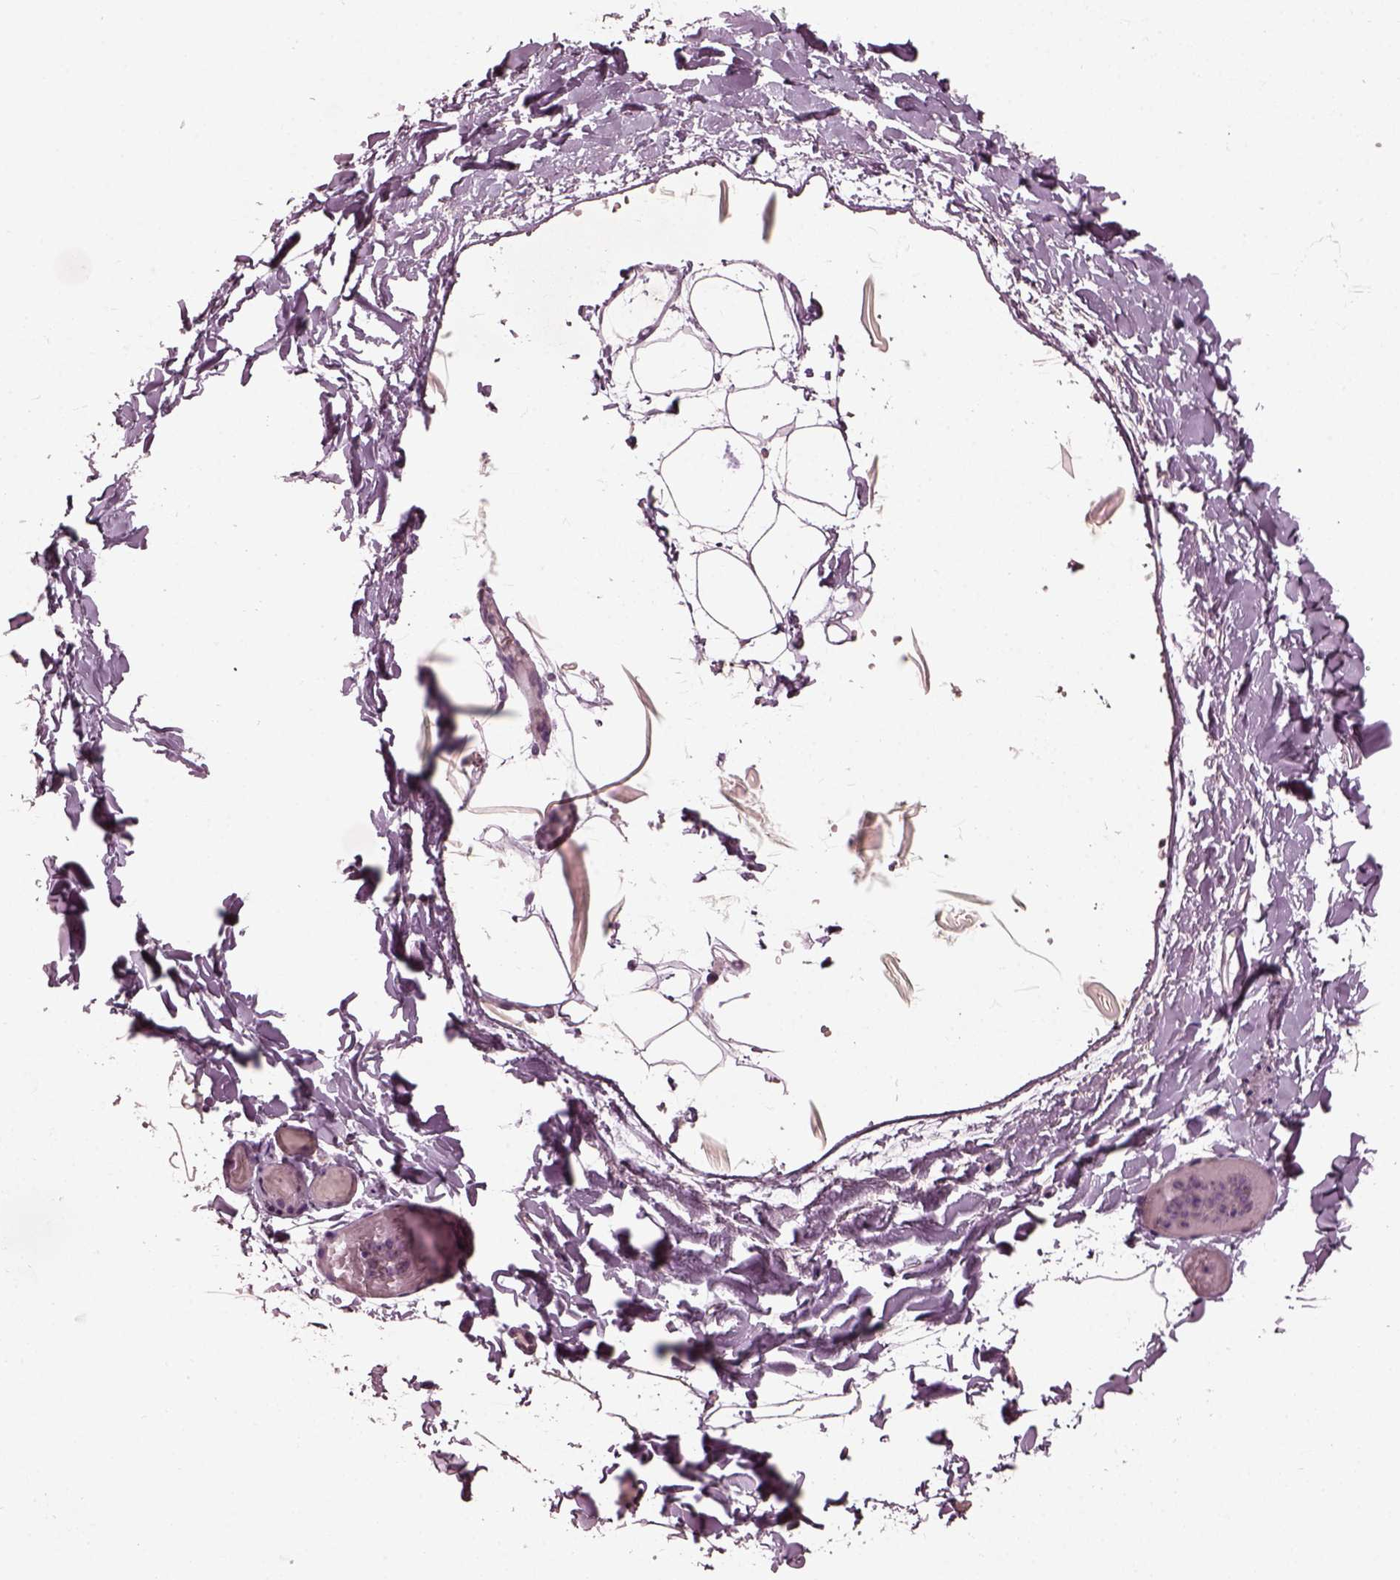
{"staining": {"intensity": "negative", "quantity": "none", "location": "none"}, "tissue": "adipose tissue", "cell_type": "Adipocytes", "image_type": "normal", "snomed": [{"axis": "morphology", "description": "Normal tissue, NOS"}, {"axis": "topography", "description": "Gallbladder"}, {"axis": "topography", "description": "Peripheral nerve tissue"}], "caption": "Immunohistochemistry micrograph of unremarkable adipose tissue: adipose tissue stained with DAB (3,3'-diaminobenzidine) demonstrates no significant protein staining in adipocytes. Brightfield microscopy of immunohistochemistry (IHC) stained with DAB (brown) and hematoxylin (blue), captured at high magnification.", "gene": "RCVRN", "patient": {"sex": "female", "age": 45}}